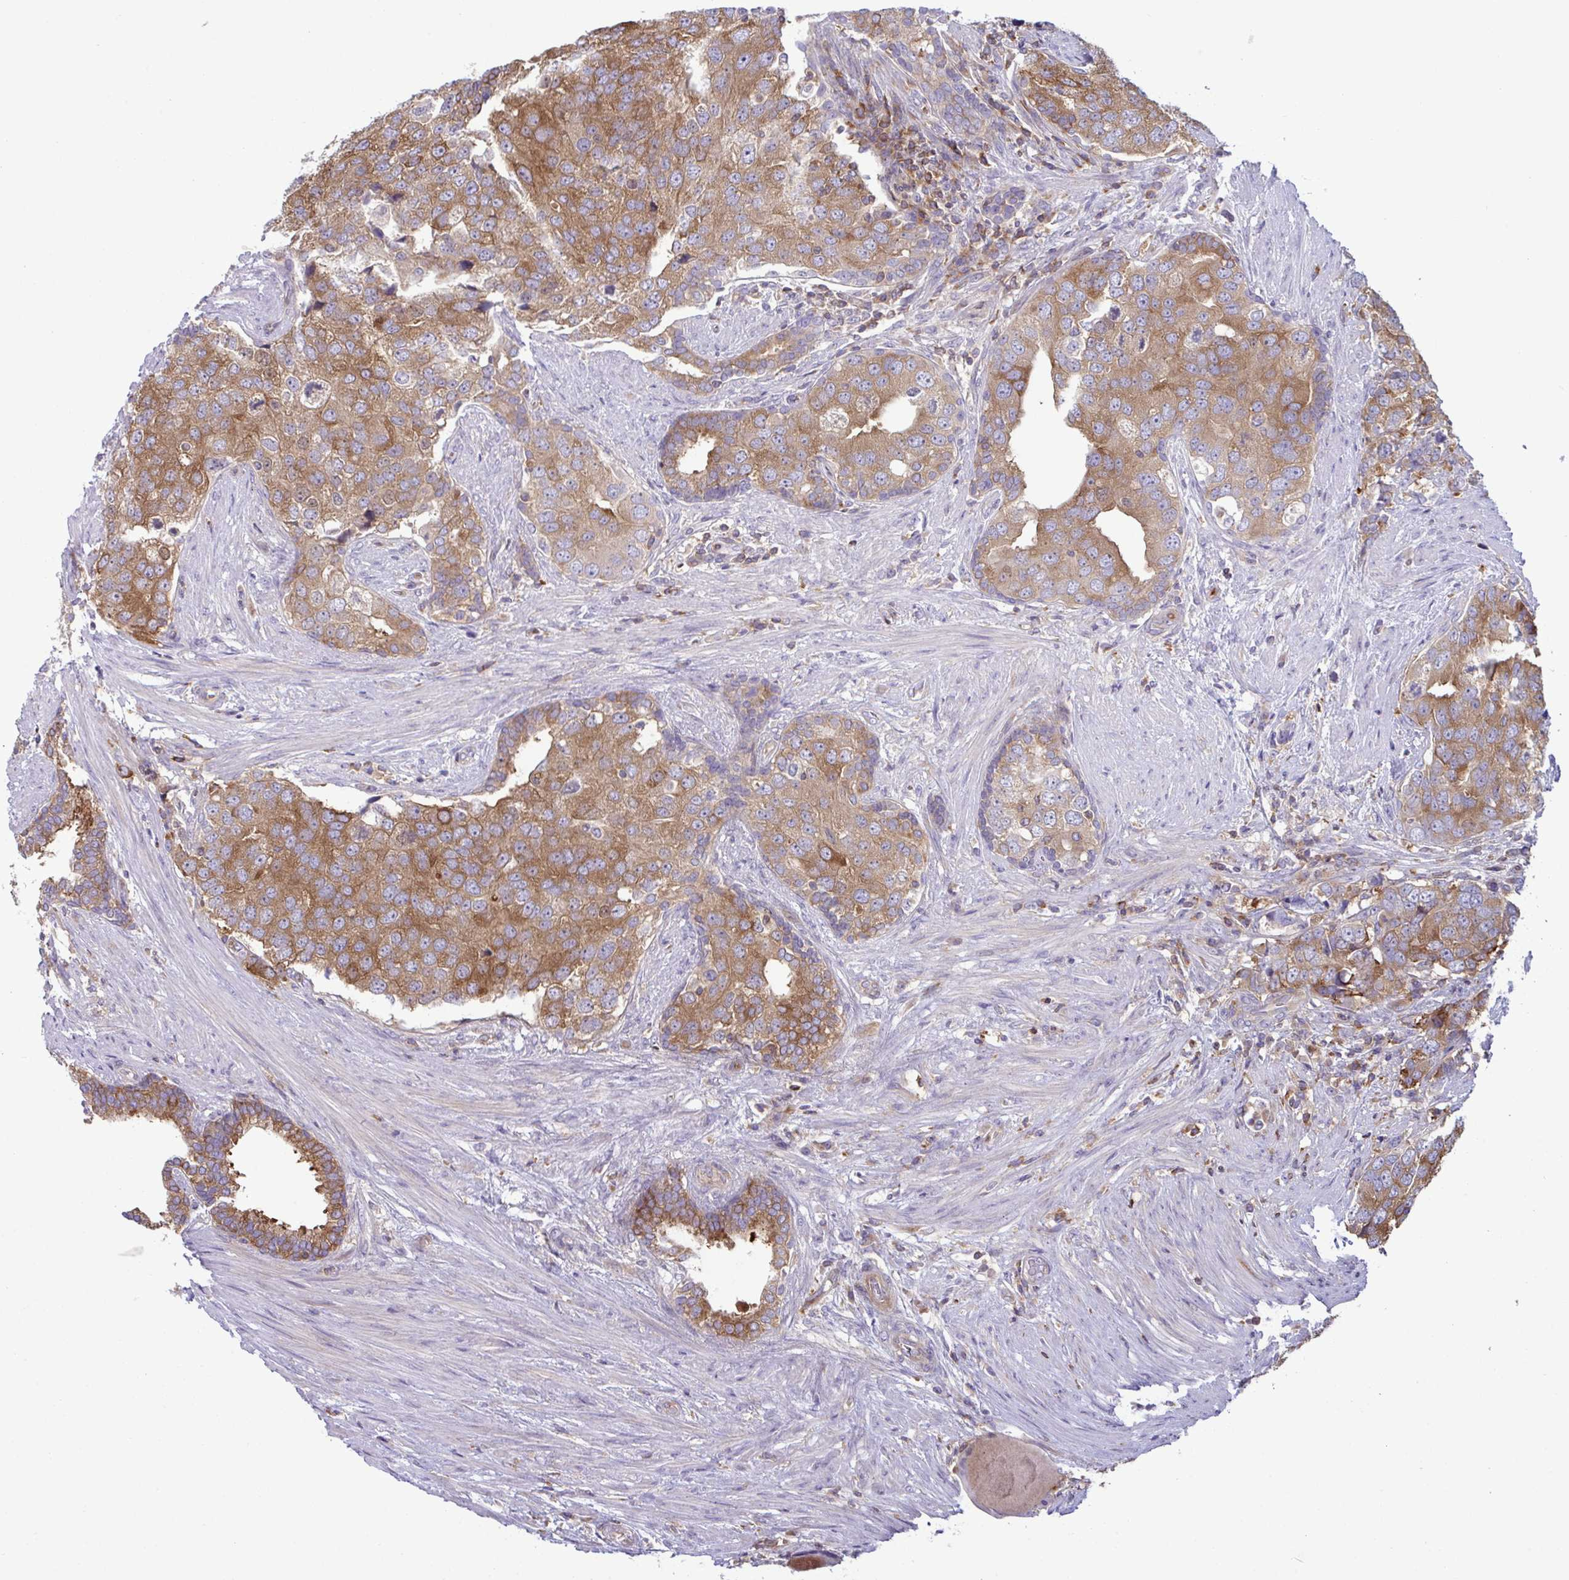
{"staining": {"intensity": "moderate", "quantity": ">75%", "location": "cytoplasmic/membranous"}, "tissue": "prostate cancer", "cell_type": "Tumor cells", "image_type": "cancer", "snomed": [{"axis": "morphology", "description": "Adenocarcinoma, High grade"}, {"axis": "topography", "description": "Prostate"}], "caption": "A high-resolution photomicrograph shows IHC staining of adenocarcinoma (high-grade) (prostate), which demonstrates moderate cytoplasmic/membranous positivity in approximately >75% of tumor cells. The staining was performed using DAB, with brown indicating positive protein expression. Nuclei are stained blue with hematoxylin.", "gene": "TSC22D3", "patient": {"sex": "male", "age": 68}}